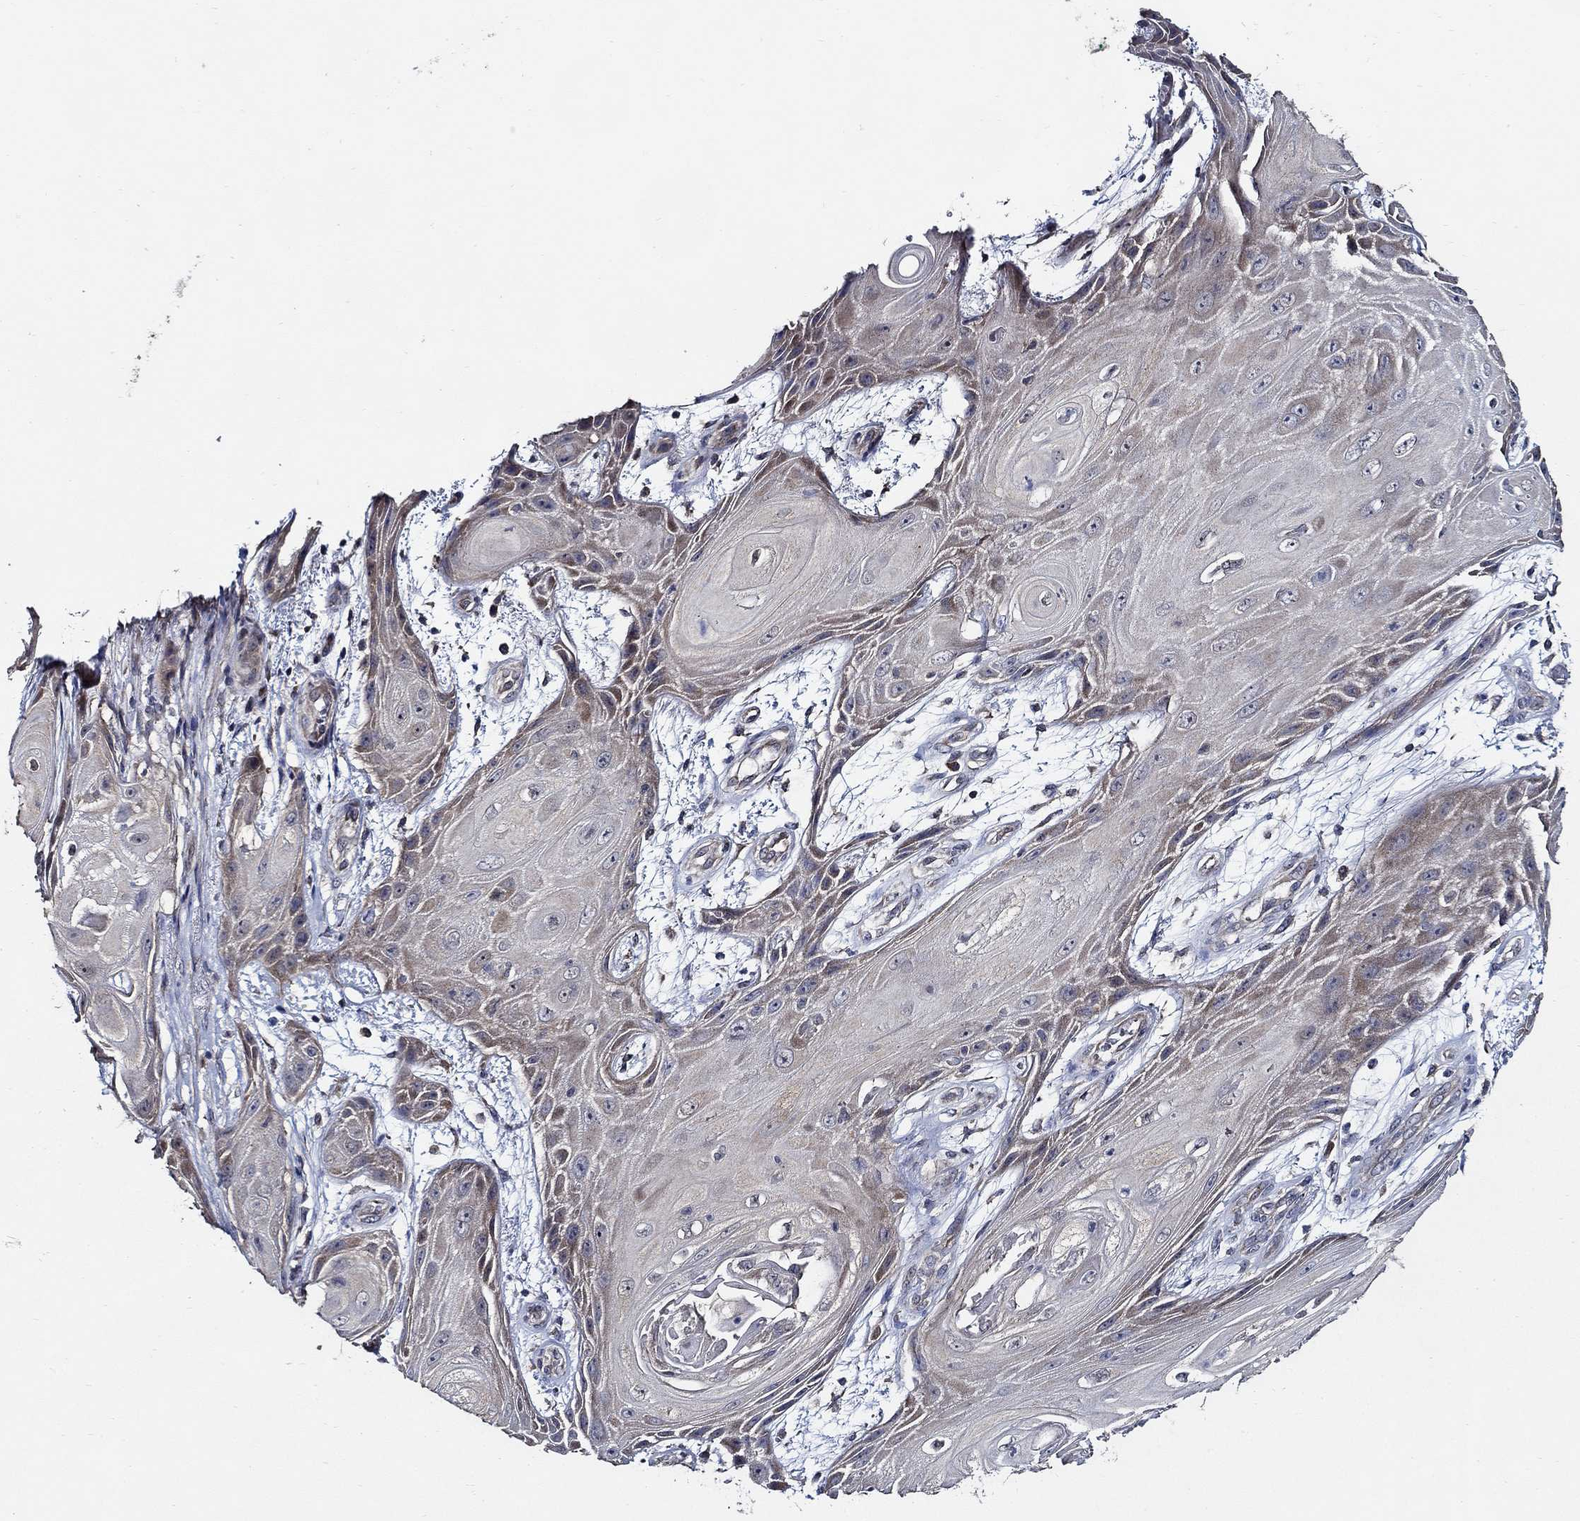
{"staining": {"intensity": "weak", "quantity": "<25%", "location": "cytoplasmic/membranous"}, "tissue": "skin cancer", "cell_type": "Tumor cells", "image_type": "cancer", "snomed": [{"axis": "morphology", "description": "Squamous cell carcinoma, NOS"}, {"axis": "topography", "description": "Skin"}], "caption": "Tumor cells are negative for brown protein staining in skin cancer.", "gene": "WDR53", "patient": {"sex": "male", "age": 62}}